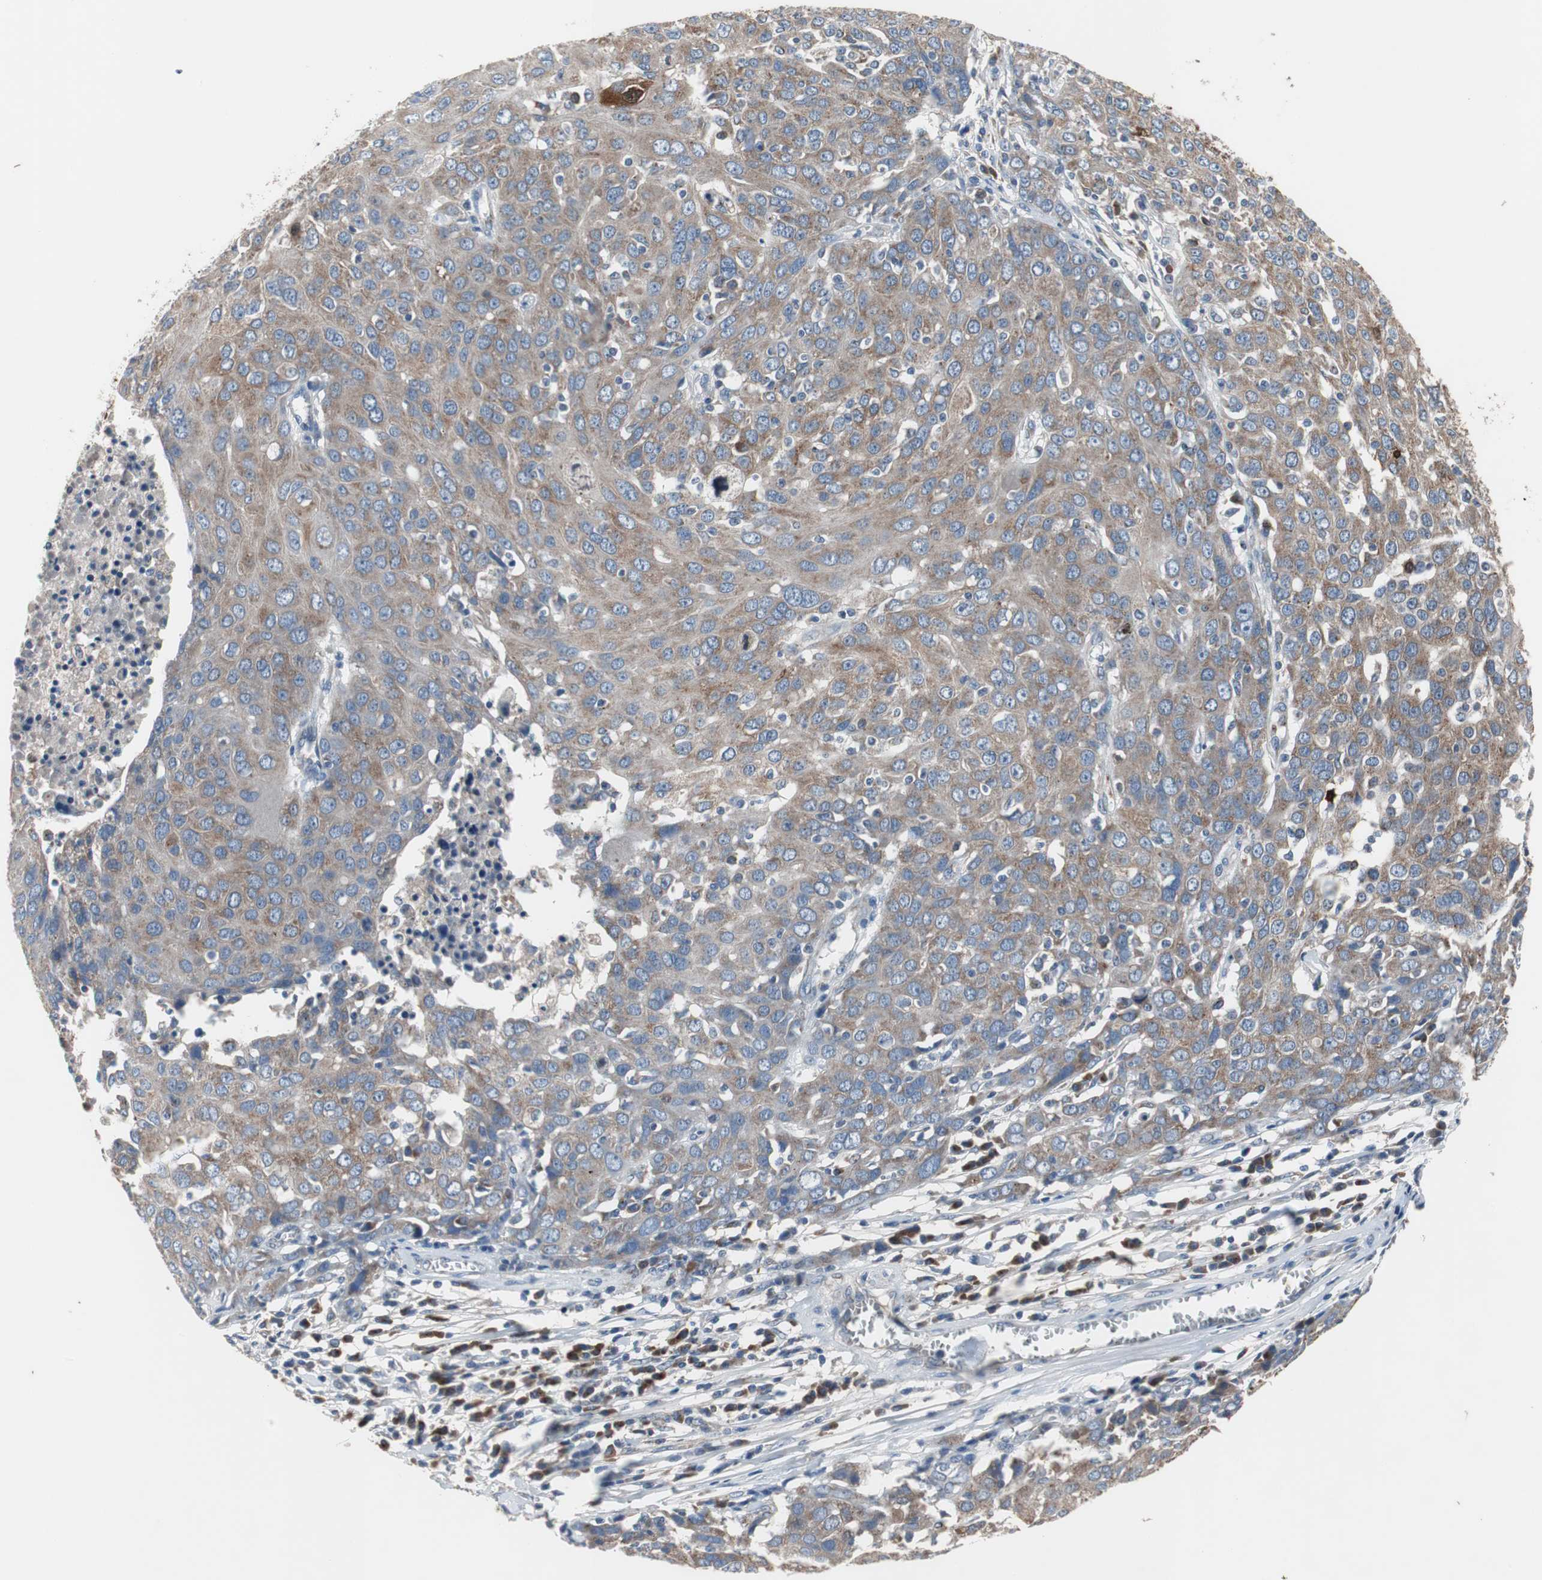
{"staining": {"intensity": "moderate", "quantity": ">75%", "location": "cytoplasmic/membranous"}, "tissue": "ovarian cancer", "cell_type": "Tumor cells", "image_type": "cancer", "snomed": [{"axis": "morphology", "description": "Carcinoma, endometroid"}, {"axis": "topography", "description": "Ovary"}], "caption": "Immunohistochemical staining of ovarian cancer demonstrates medium levels of moderate cytoplasmic/membranous protein expression in about >75% of tumor cells.", "gene": "CALB2", "patient": {"sex": "female", "age": 50}}